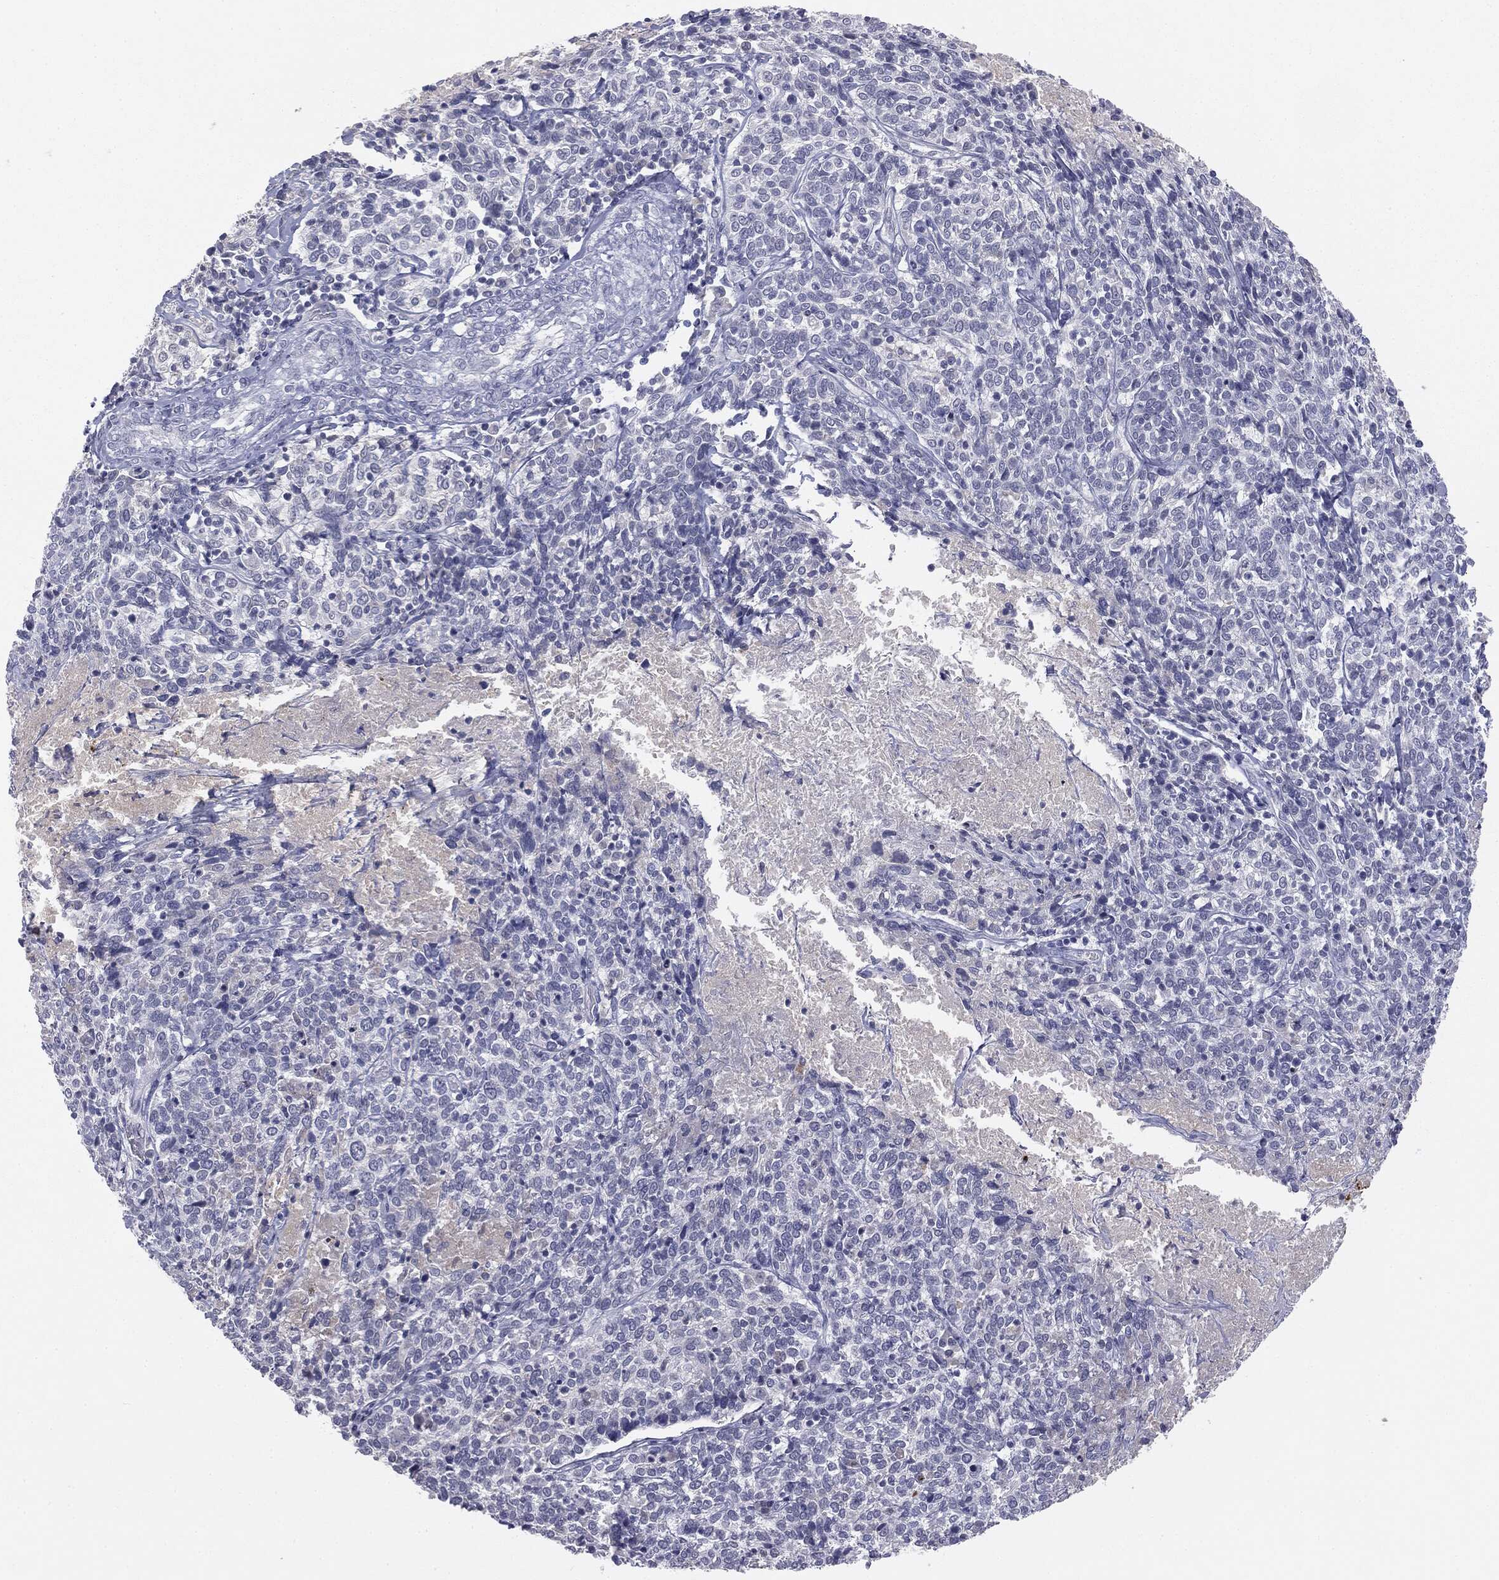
{"staining": {"intensity": "negative", "quantity": "none", "location": "none"}, "tissue": "cervical cancer", "cell_type": "Tumor cells", "image_type": "cancer", "snomed": [{"axis": "morphology", "description": "Squamous cell carcinoma, NOS"}, {"axis": "topography", "description": "Cervix"}], "caption": "High magnification brightfield microscopy of cervical cancer (squamous cell carcinoma) stained with DAB (3,3'-diaminobenzidine) (brown) and counterstained with hematoxylin (blue): tumor cells show no significant staining. (DAB (3,3'-diaminobenzidine) immunohistochemistry (IHC) visualized using brightfield microscopy, high magnification).", "gene": "MUC1", "patient": {"sex": "female", "age": 46}}